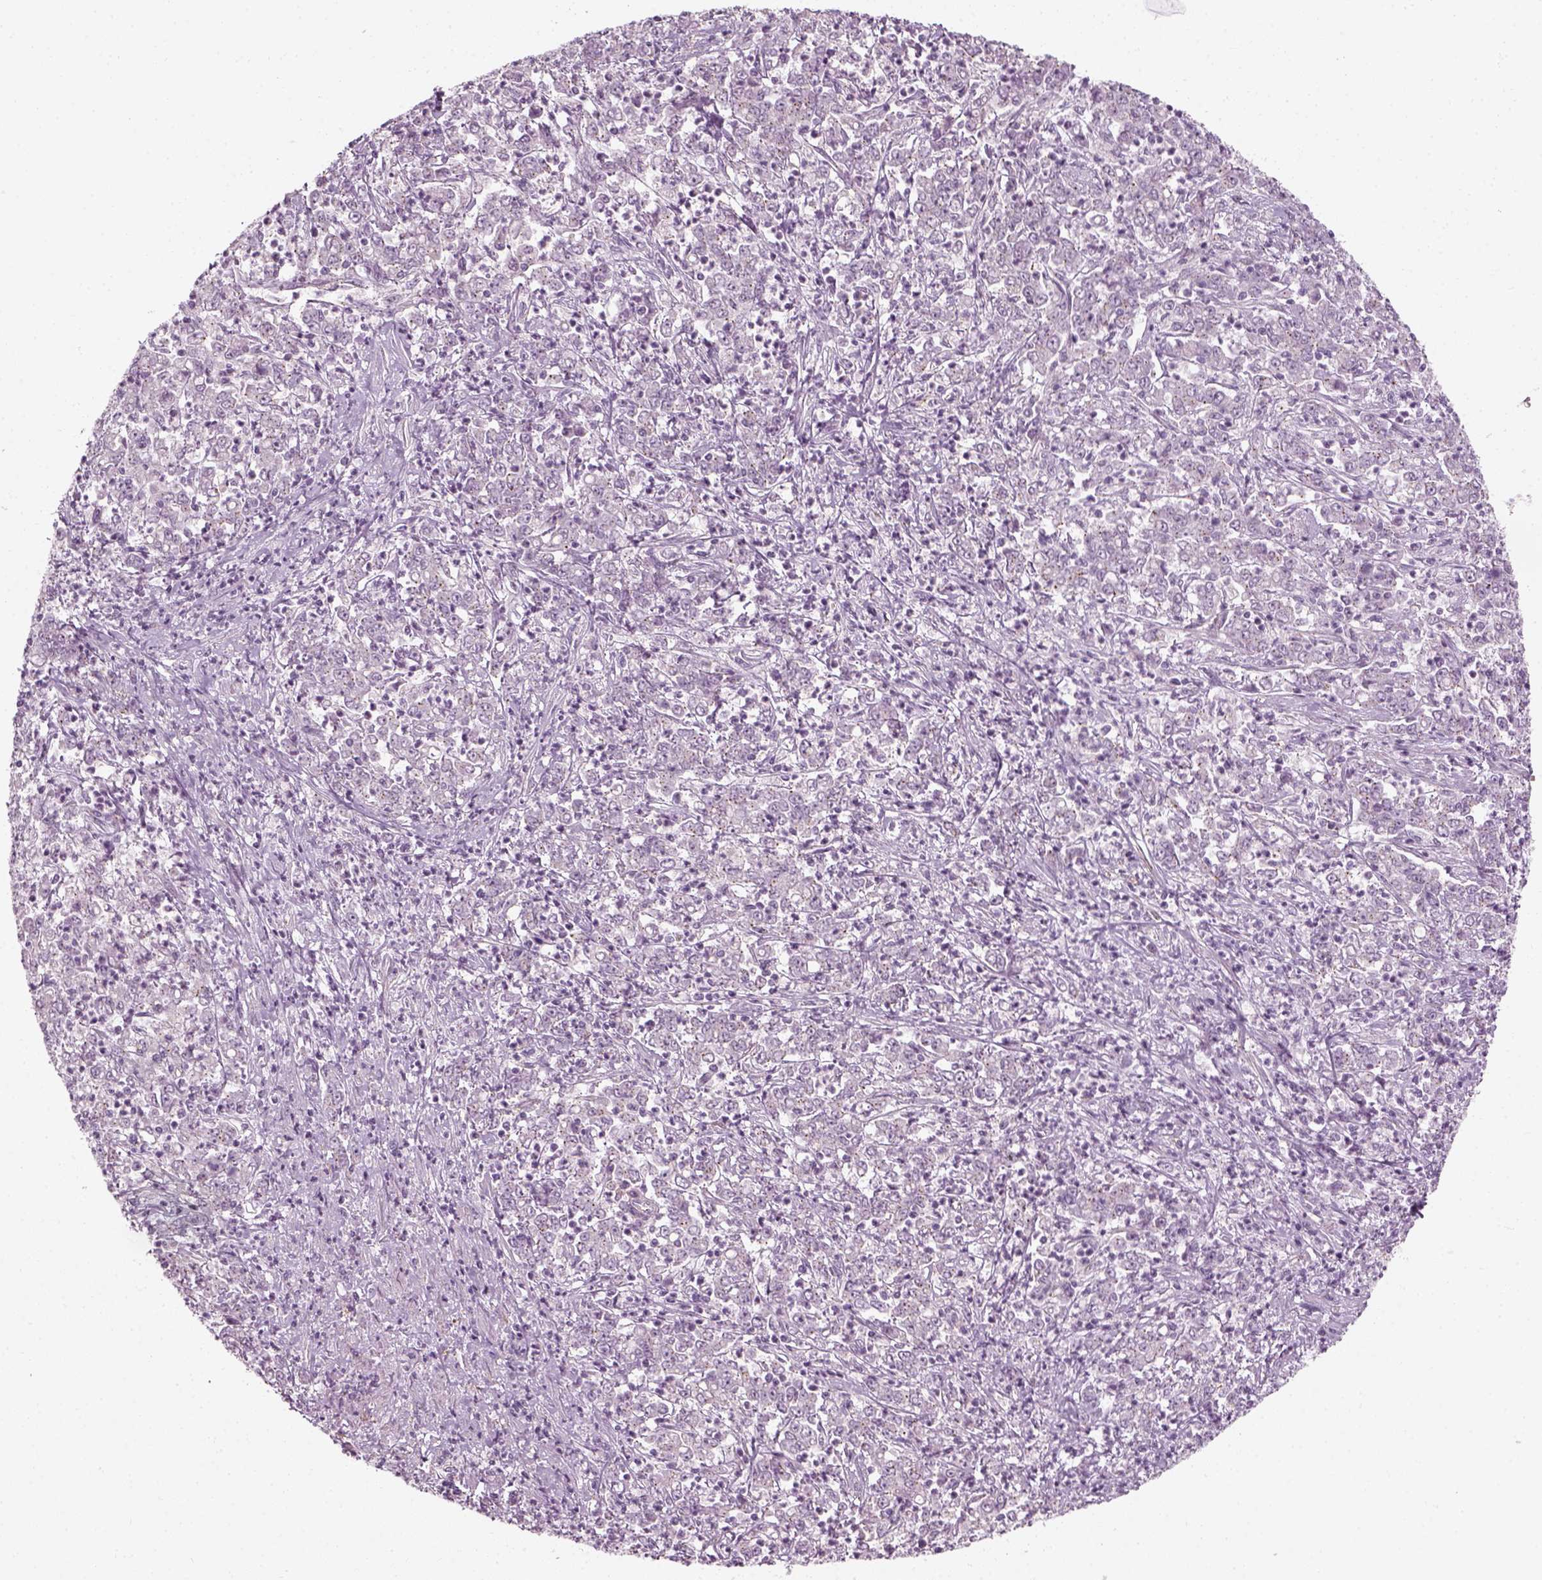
{"staining": {"intensity": "negative", "quantity": "none", "location": "none"}, "tissue": "stomach cancer", "cell_type": "Tumor cells", "image_type": "cancer", "snomed": [{"axis": "morphology", "description": "Adenocarcinoma, NOS"}, {"axis": "topography", "description": "Stomach, lower"}], "caption": "Tumor cells are negative for protein expression in human stomach cancer.", "gene": "MLIP", "patient": {"sex": "female", "age": 71}}